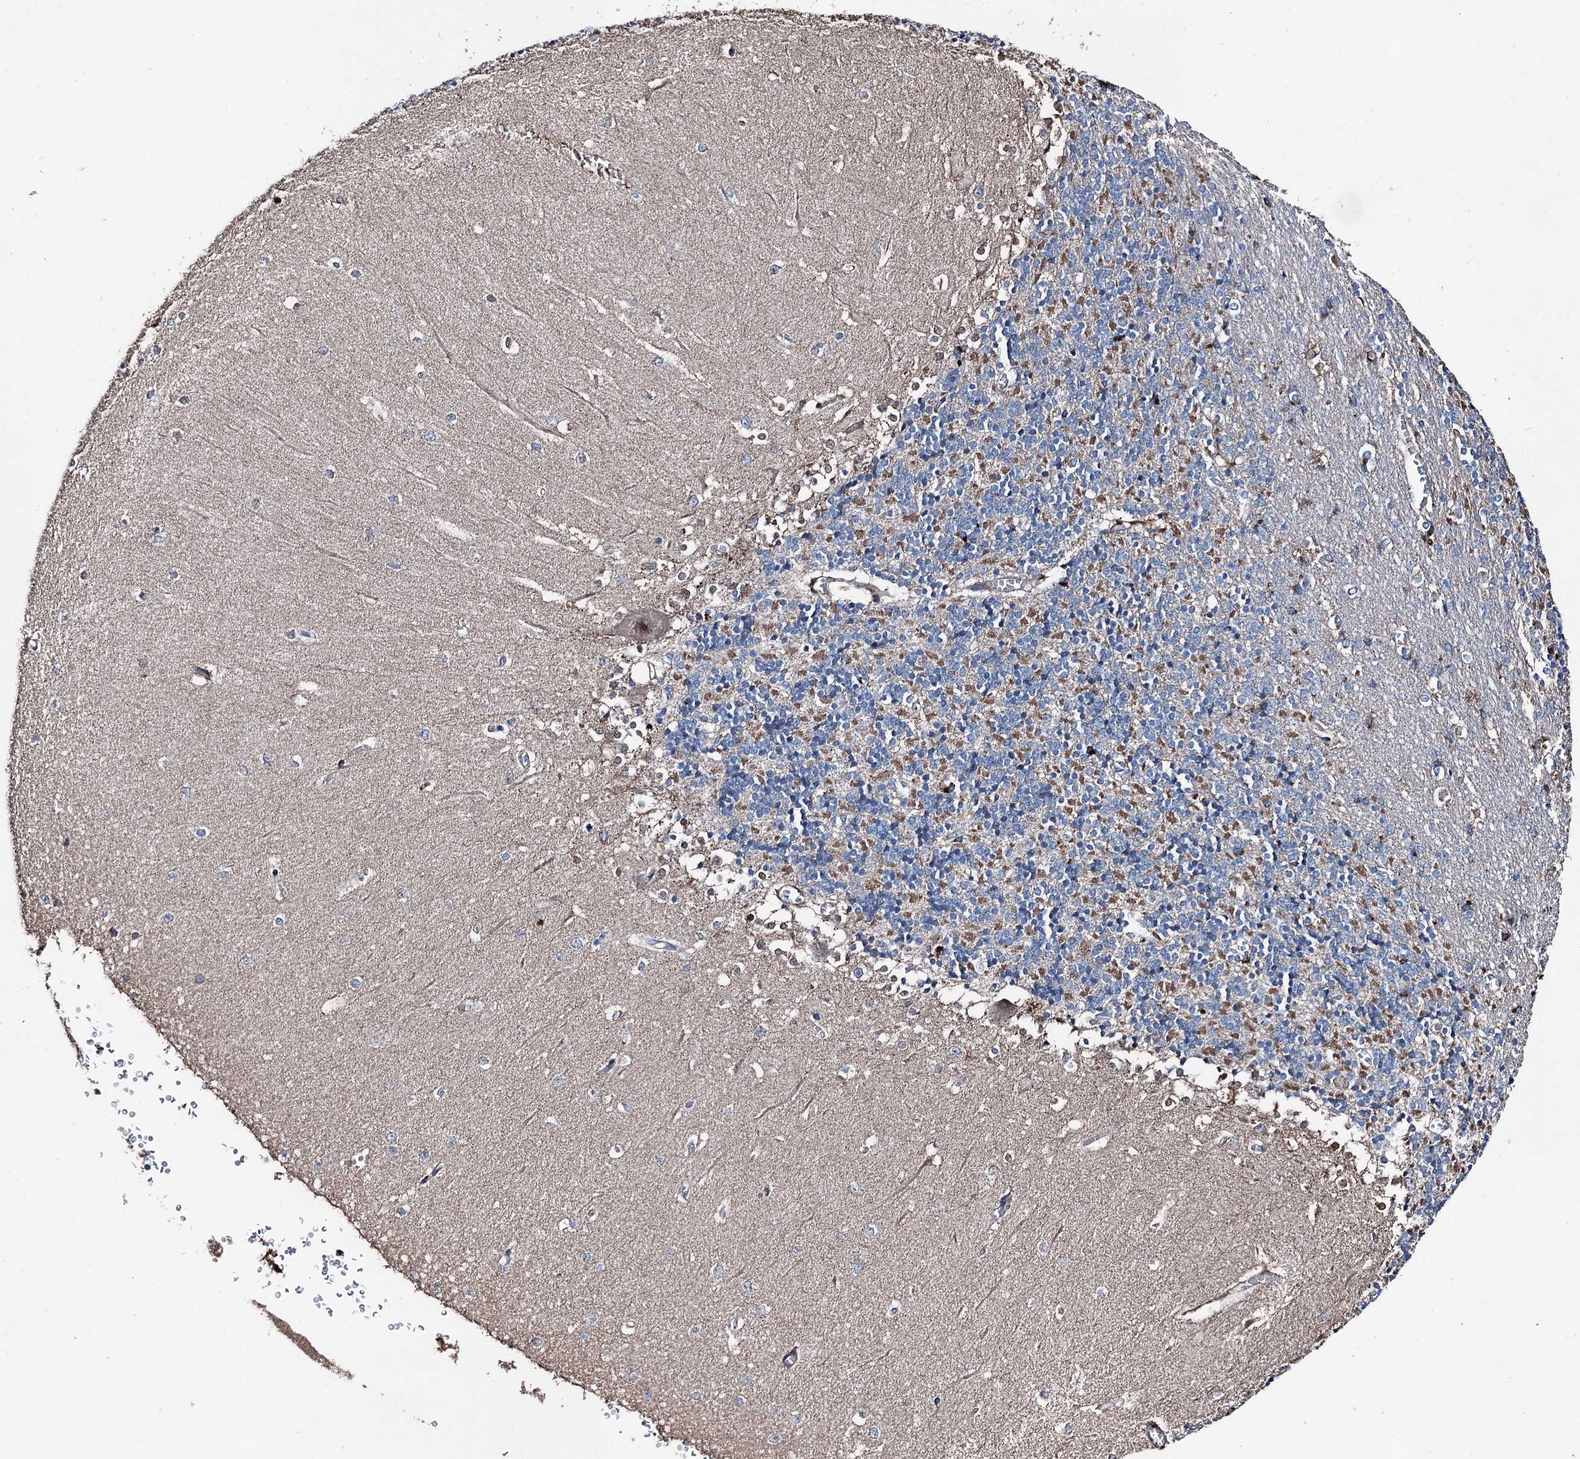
{"staining": {"intensity": "moderate", "quantity": "<25%", "location": "cytoplasmic/membranous"}, "tissue": "cerebellum", "cell_type": "Cells in granular layer", "image_type": "normal", "snomed": [{"axis": "morphology", "description": "Normal tissue, NOS"}, {"axis": "topography", "description": "Cerebellum"}], "caption": "Approximately <25% of cells in granular layer in benign human cerebellum reveal moderate cytoplasmic/membranous protein expression as visualized by brown immunohistochemical staining.", "gene": "DDIAS", "patient": {"sex": "male", "age": 37}}